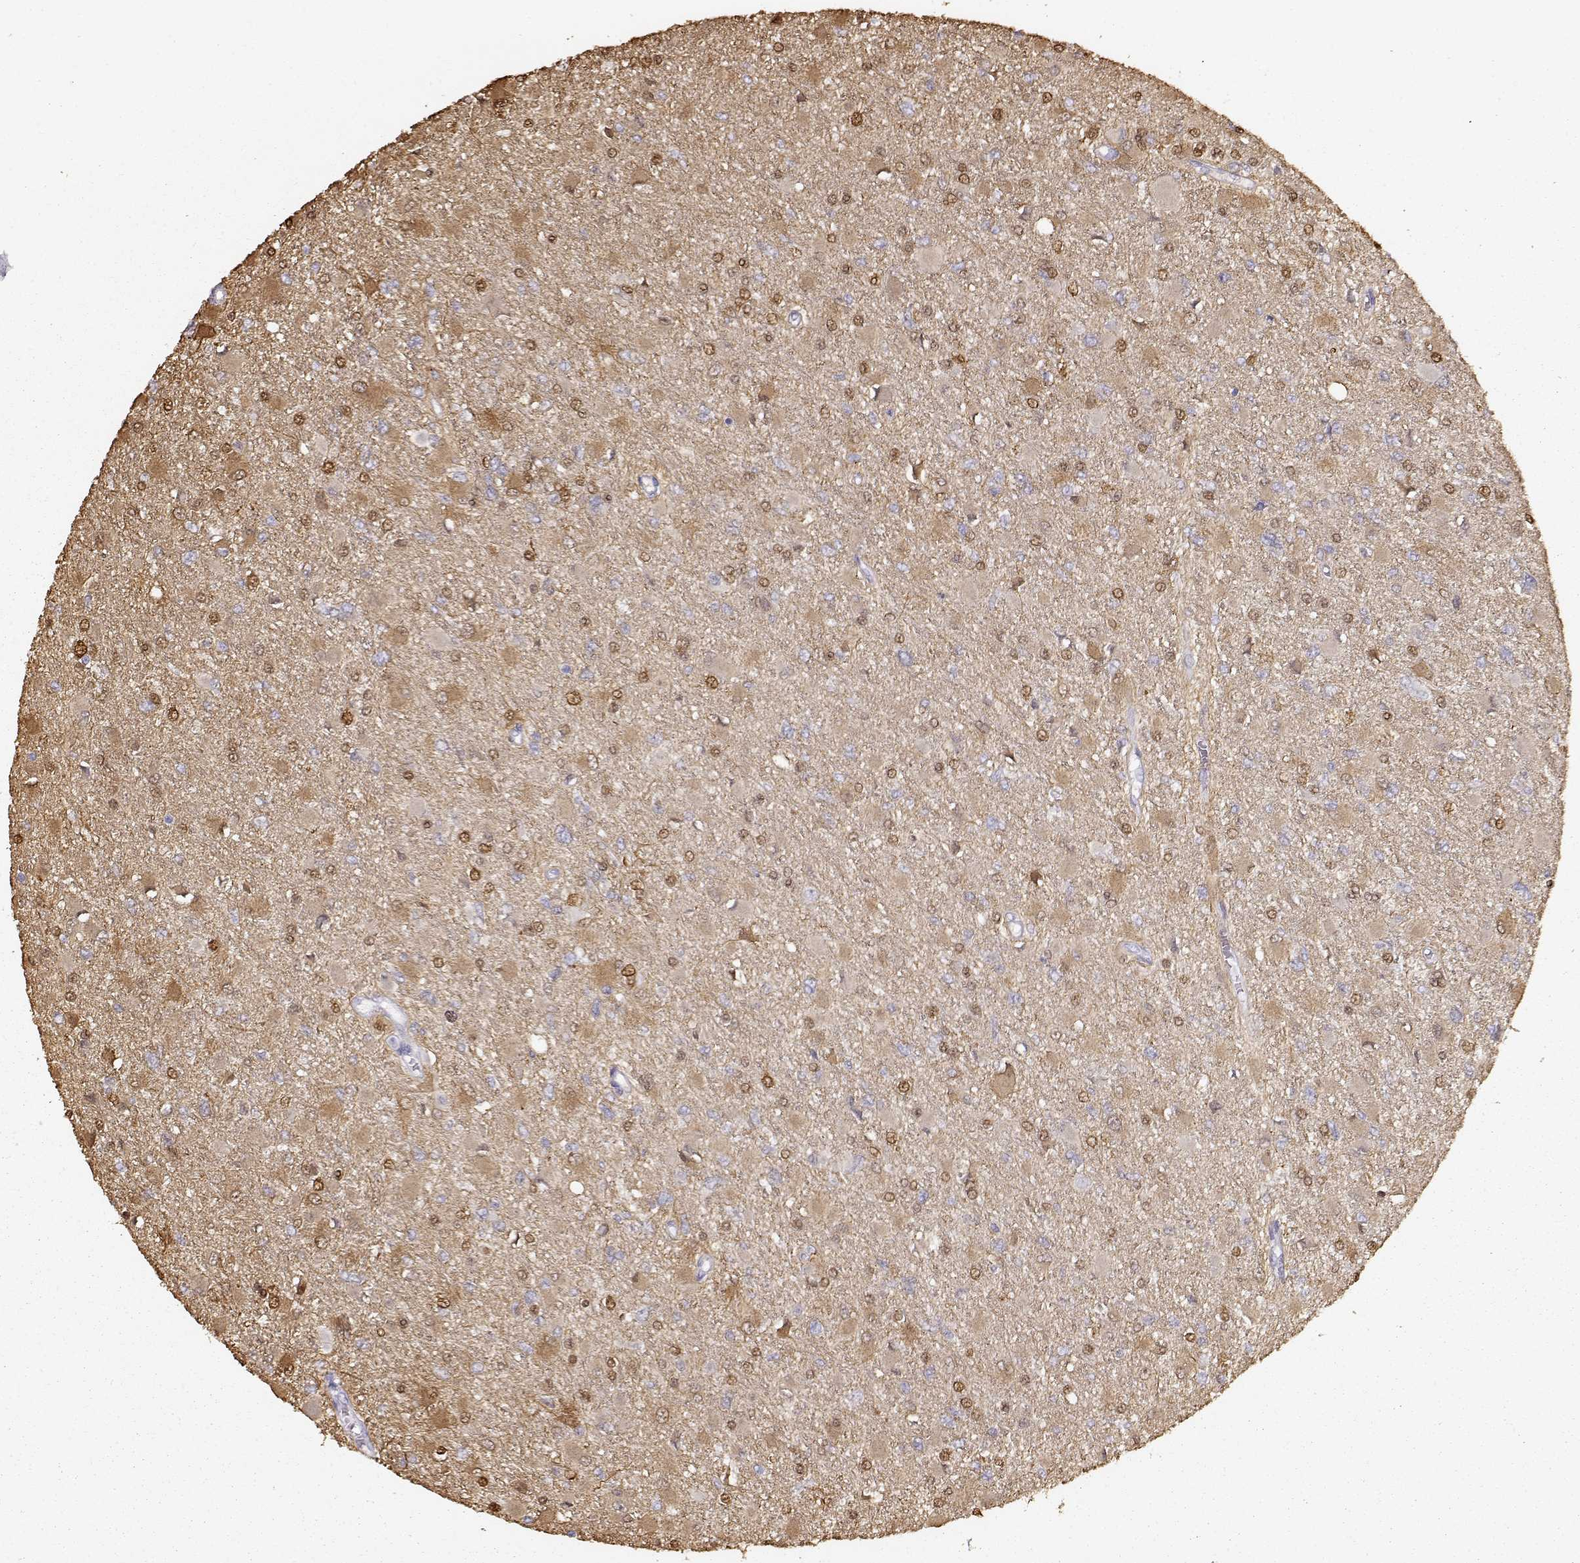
{"staining": {"intensity": "moderate", "quantity": "25%-75%", "location": "cytoplasmic/membranous,nuclear"}, "tissue": "glioma", "cell_type": "Tumor cells", "image_type": "cancer", "snomed": [{"axis": "morphology", "description": "Glioma, malignant, High grade"}, {"axis": "topography", "description": "Cerebral cortex"}], "caption": "Immunohistochemistry image of neoplastic tissue: human high-grade glioma (malignant) stained using IHC displays medium levels of moderate protein expression localized specifically in the cytoplasmic/membranous and nuclear of tumor cells, appearing as a cytoplasmic/membranous and nuclear brown color.", "gene": "S100B", "patient": {"sex": "female", "age": 36}}